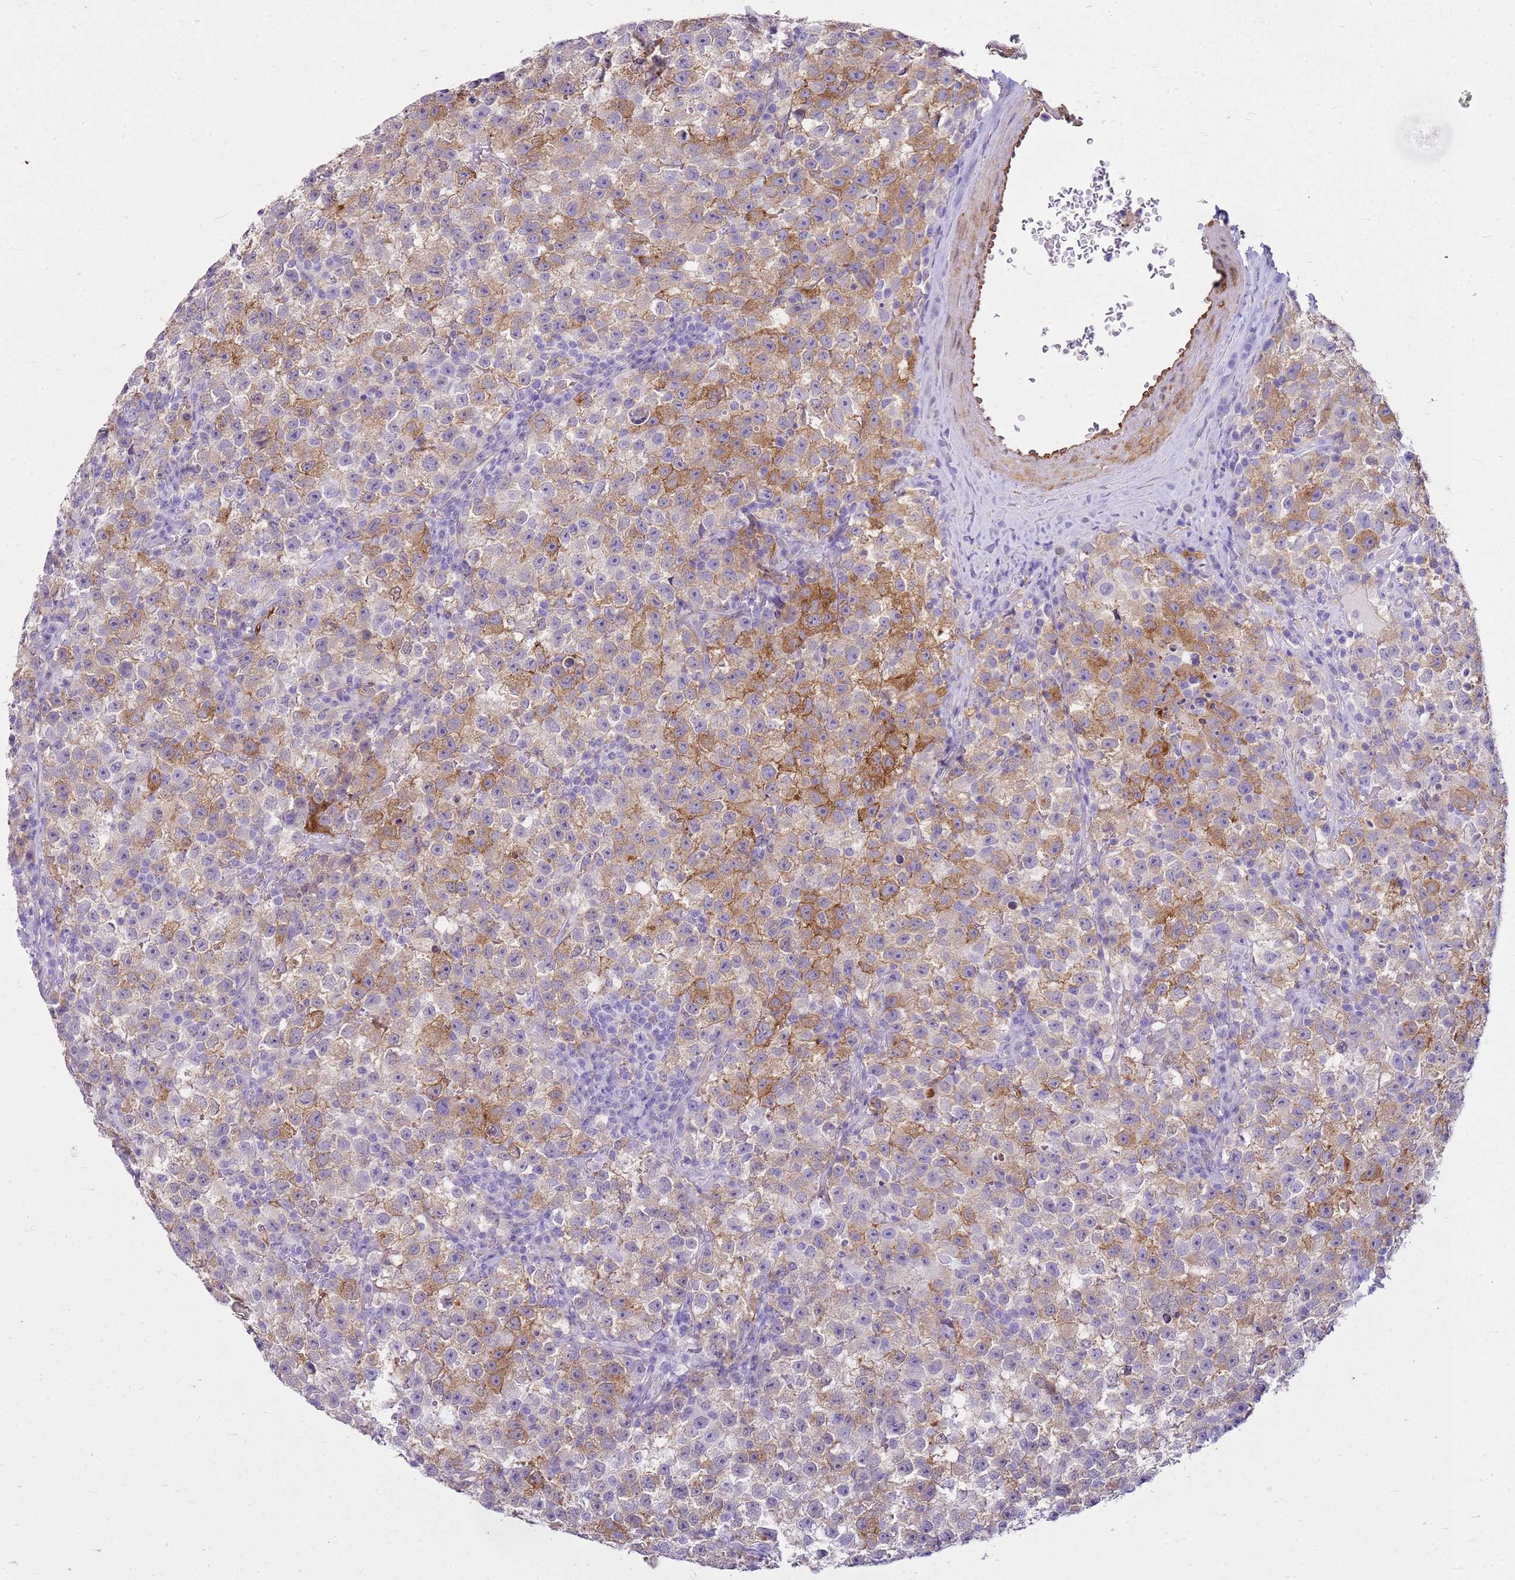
{"staining": {"intensity": "moderate", "quantity": "<25%", "location": "cytoplasmic/membranous"}, "tissue": "testis cancer", "cell_type": "Tumor cells", "image_type": "cancer", "snomed": [{"axis": "morphology", "description": "Seminoma, NOS"}, {"axis": "topography", "description": "Testis"}], "caption": "Testis cancer stained for a protein demonstrates moderate cytoplasmic/membranous positivity in tumor cells. The staining was performed using DAB (3,3'-diaminobenzidine) to visualize the protein expression in brown, while the nuclei were stained in blue with hematoxylin (Magnification: 20x).", "gene": "HSPB1", "patient": {"sex": "male", "age": 22}}